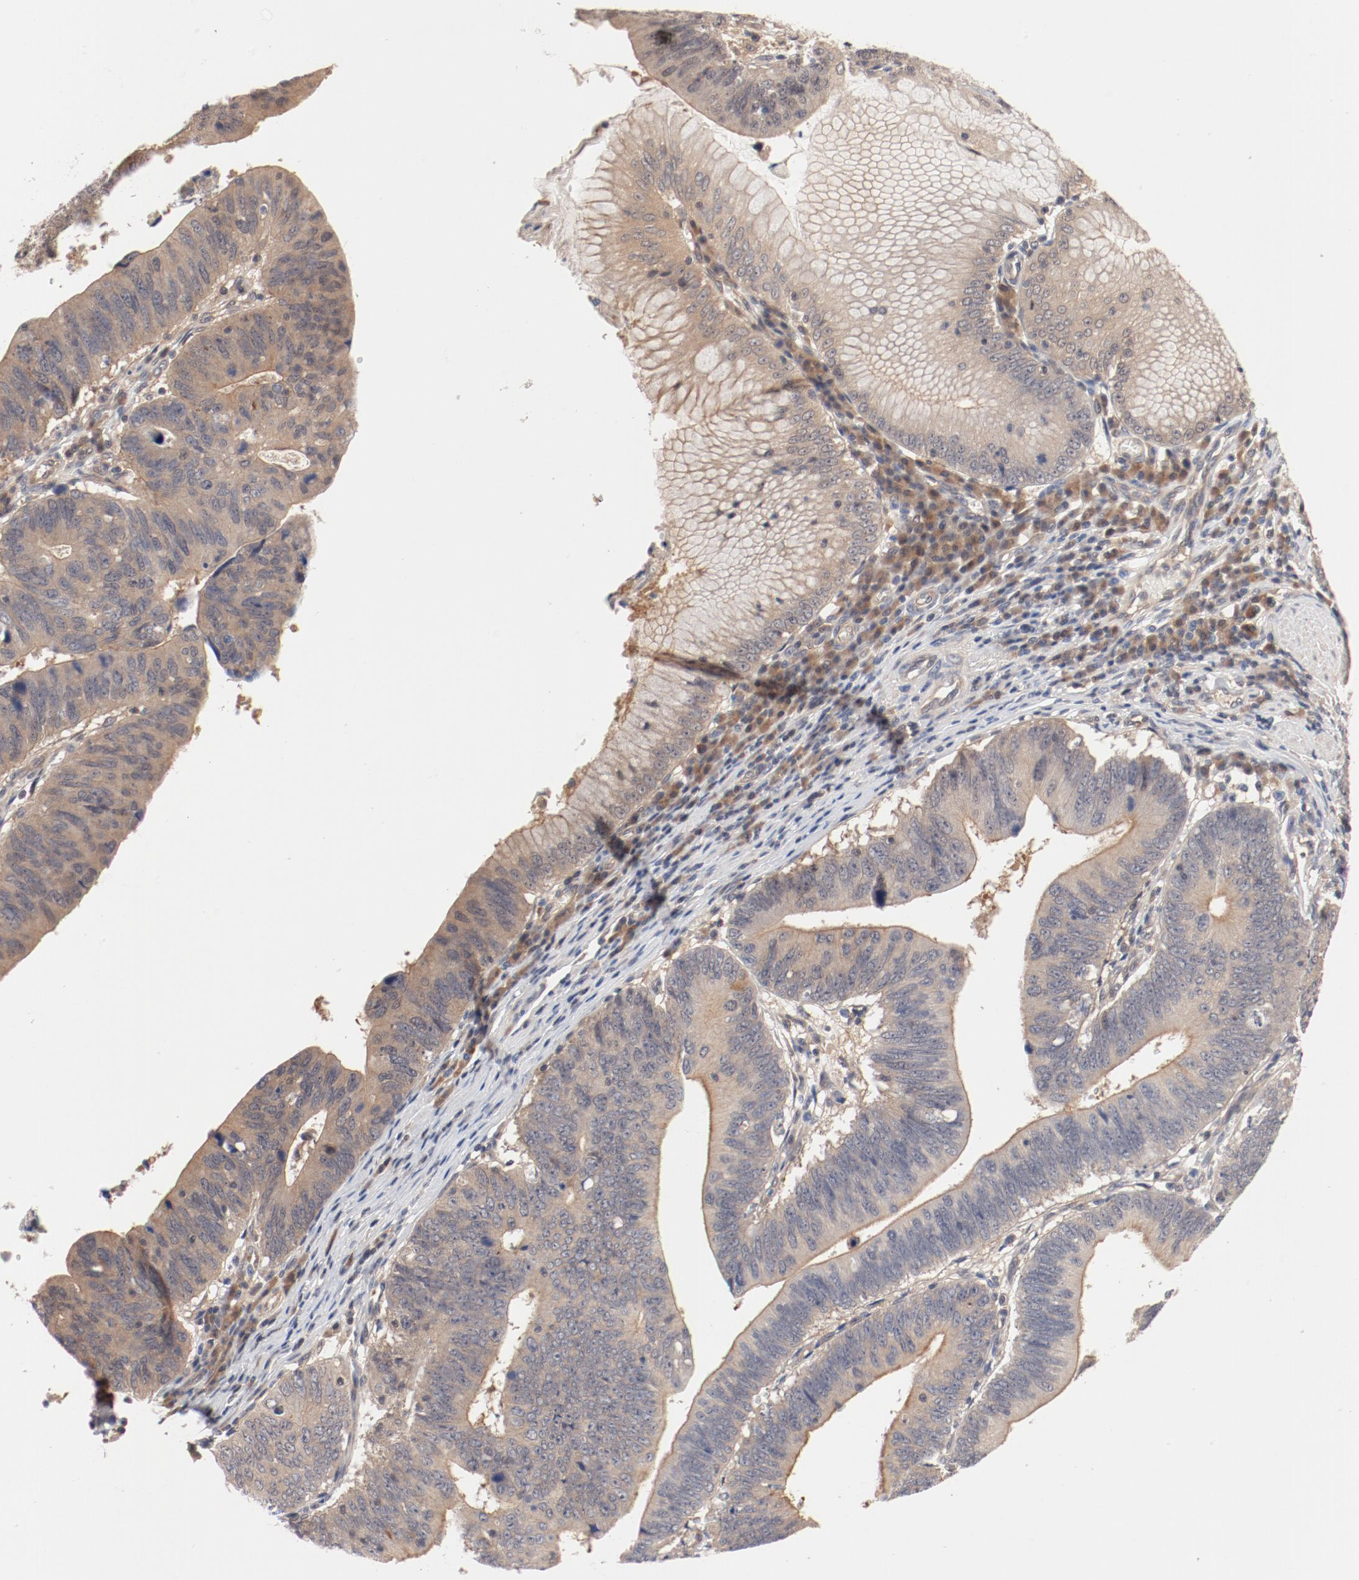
{"staining": {"intensity": "weak", "quantity": ">75%", "location": "cytoplasmic/membranous"}, "tissue": "stomach cancer", "cell_type": "Tumor cells", "image_type": "cancer", "snomed": [{"axis": "morphology", "description": "Adenocarcinoma, NOS"}, {"axis": "topography", "description": "Stomach"}], "caption": "Immunohistochemistry (IHC) of human stomach adenocarcinoma shows low levels of weak cytoplasmic/membranous expression in about >75% of tumor cells.", "gene": "PITPNM2", "patient": {"sex": "male", "age": 59}}